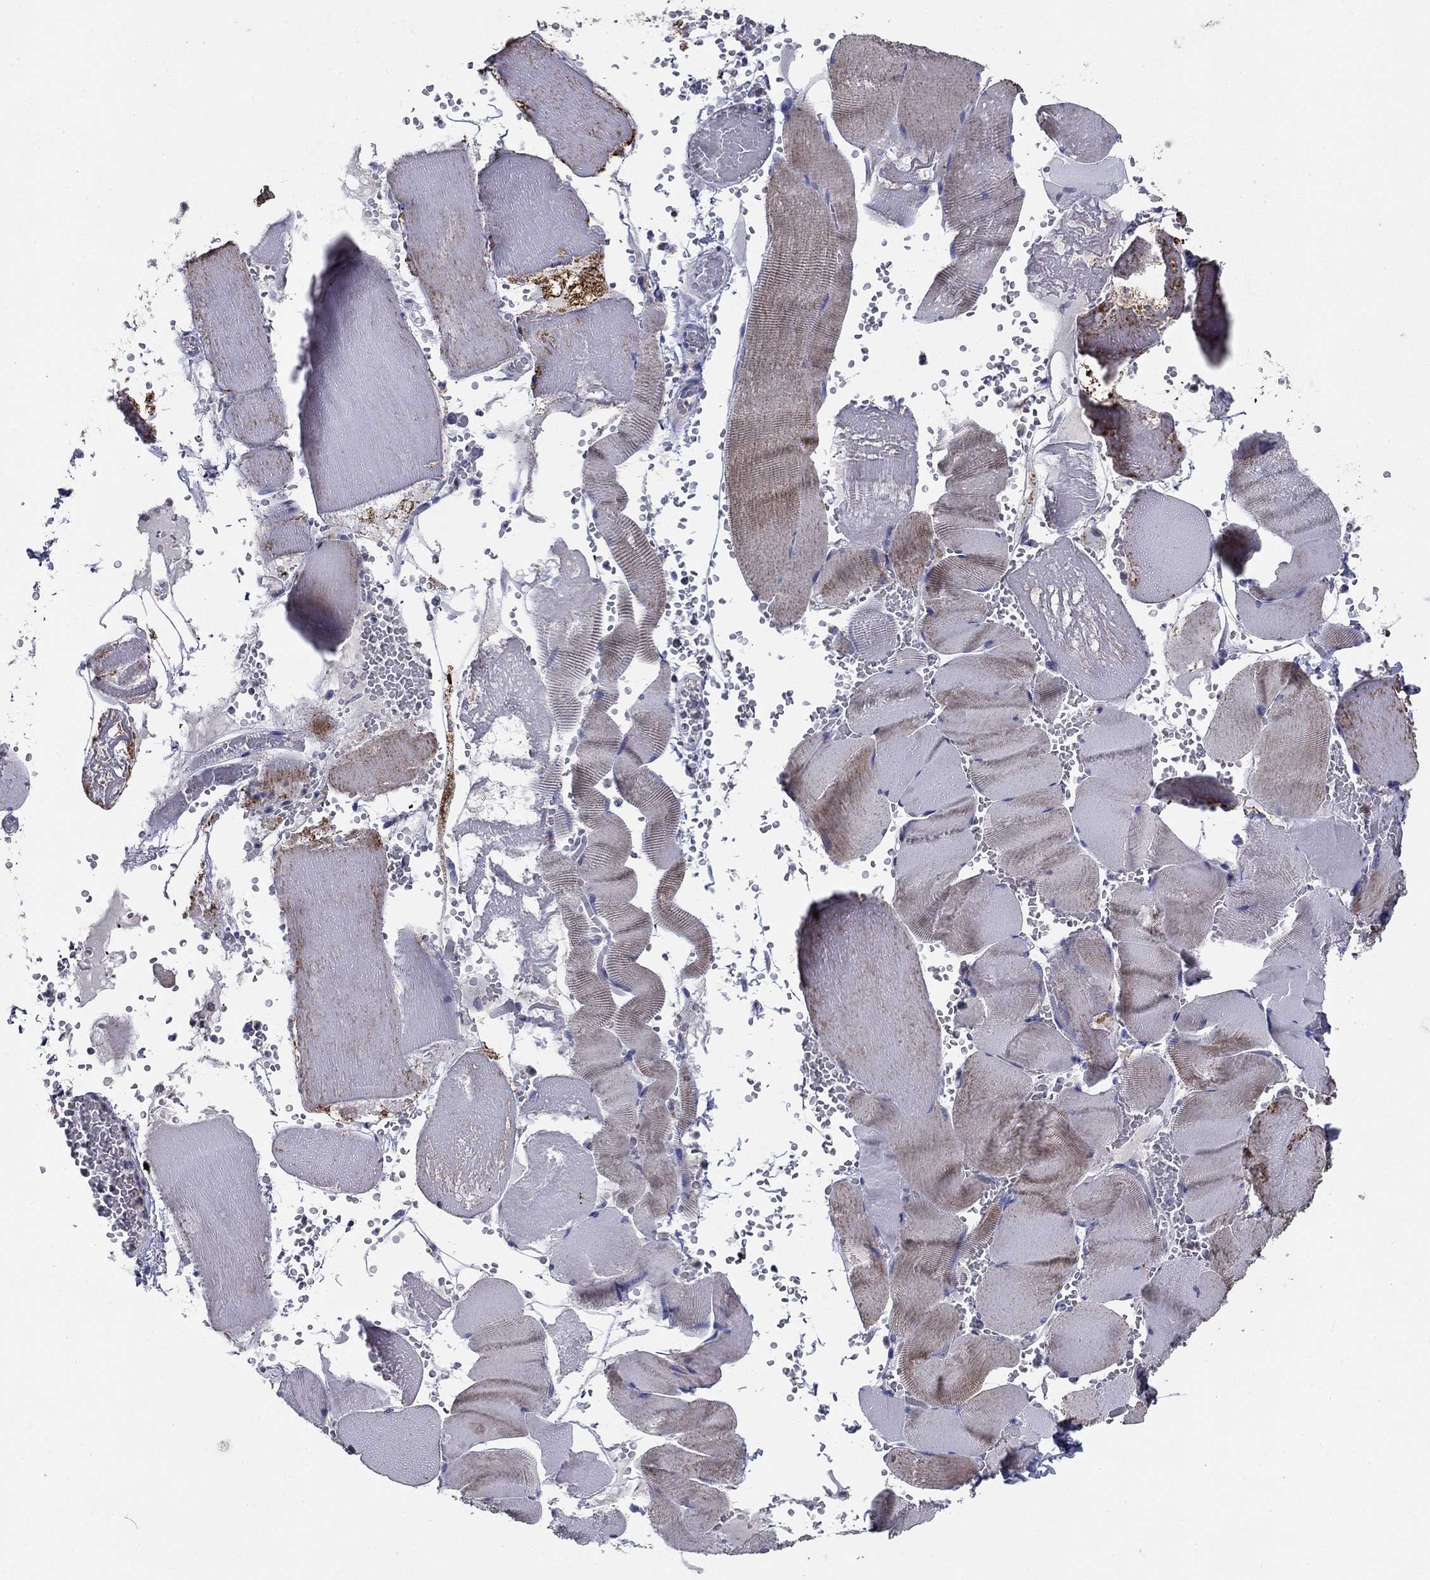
{"staining": {"intensity": "moderate", "quantity": "25%-75%", "location": "cytoplasmic/membranous"}, "tissue": "skeletal muscle", "cell_type": "Myocytes", "image_type": "normal", "snomed": [{"axis": "morphology", "description": "Normal tissue, NOS"}, {"axis": "topography", "description": "Skeletal muscle"}], "caption": "An image showing moderate cytoplasmic/membranous expression in about 25%-75% of myocytes in normal skeletal muscle, as visualized by brown immunohistochemical staining.", "gene": "NDUFA4L2", "patient": {"sex": "male", "age": 56}}